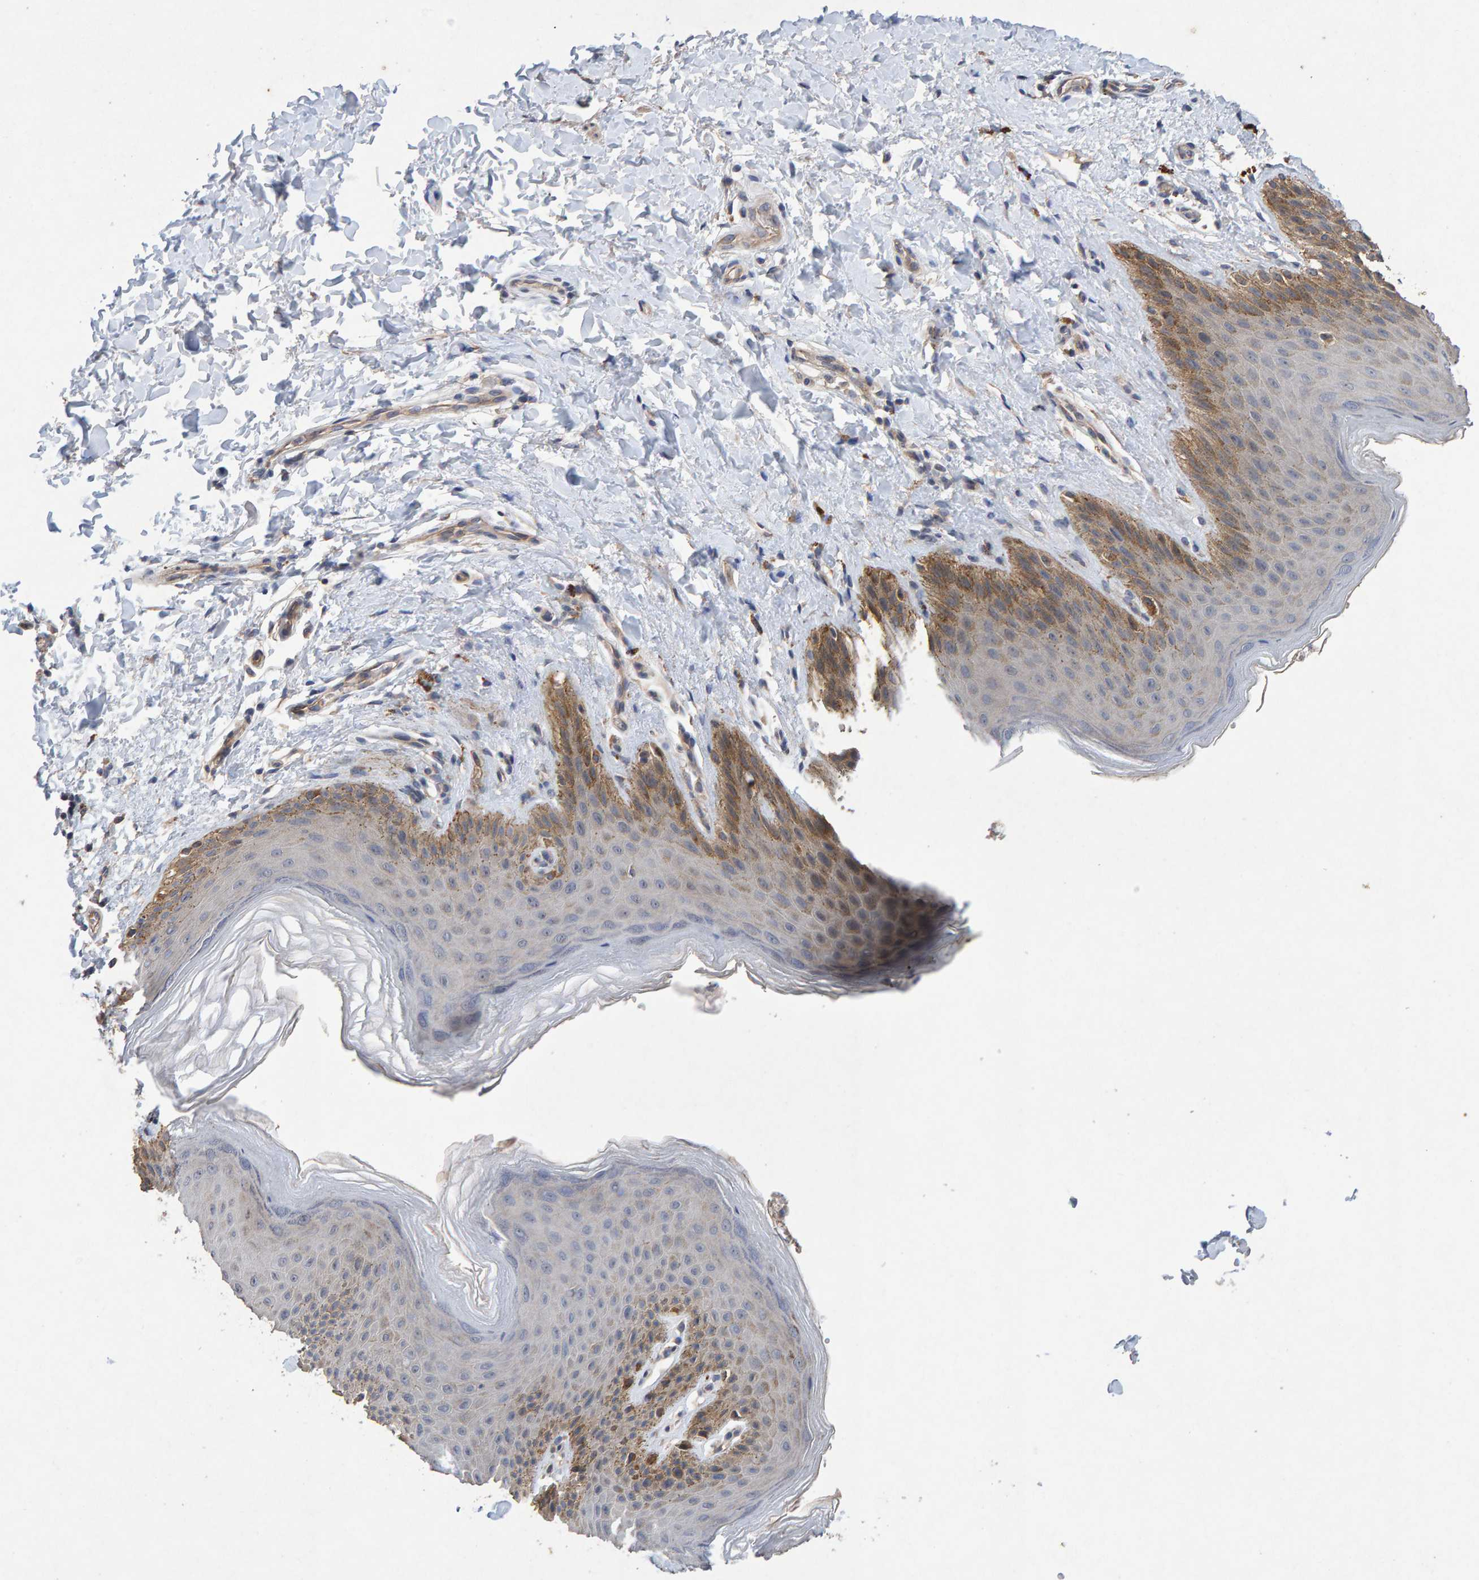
{"staining": {"intensity": "moderate", "quantity": "<25%", "location": "cytoplasmic/membranous"}, "tissue": "skin", "cell_type": "Epidermal cells", "image_type": "normal", "snomed": [{"axis": "morphology", "description": "Normal tissue, NOS"}, {"axis": "topography", "description": "Anal"}, {"axis": "topography", "description": "Peripheral nerve tissue"}], "caption": "This micrograph displays normal skin stained with immunohistochemistry (IHC) to label a protein in brown. The cytoplasmic/membranous of epidermal cells show moderate positivity for the protein. Nuclei are counter-stained blue.", "gene": "EFR3A", "patient": {"sex": "male", "age": 44}}